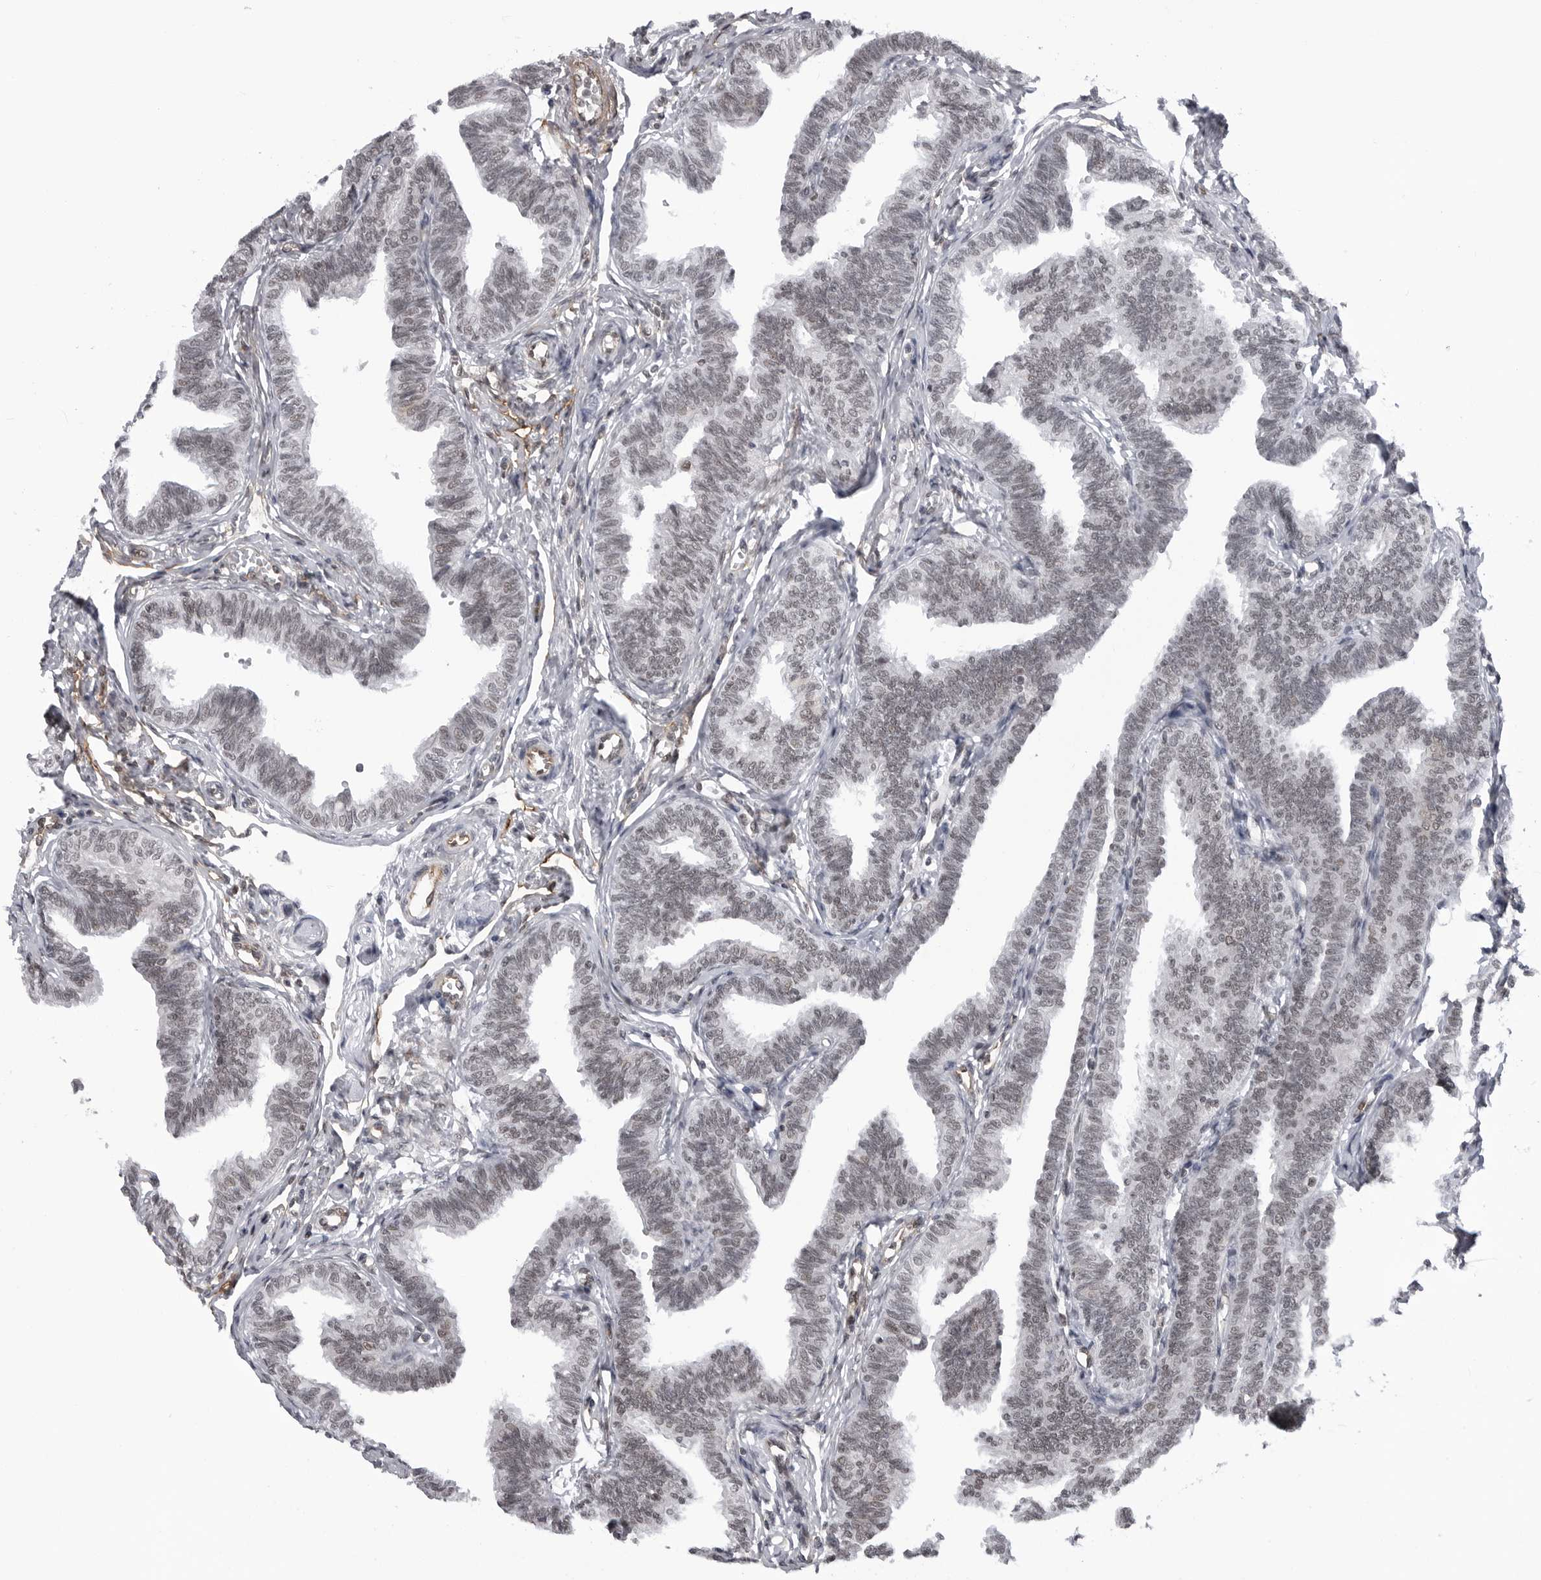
{"staining": {"intensity": "moderate", "quantity": ">75%", "location": "nuclear"}, "tissue": "fallopian tube", "cell_type": "Glandular cells", "image_type": "normal", "snomed": [{"axis": "morphology", "description": "Normal tissue, NOS"}, {"axis": "topography", "description": "Fallopian tube"}, {"axis": "topography", "description": "Ovary"}], "caption": "This micrograph exhibits immunohistochemistry (IHC) staining of benign fallopian tube, with medium moderate nuclear positivity in approximately >75% of glandular cells.", "gene": "RNF26", "patient": {"sex": "female", "age": 23}}